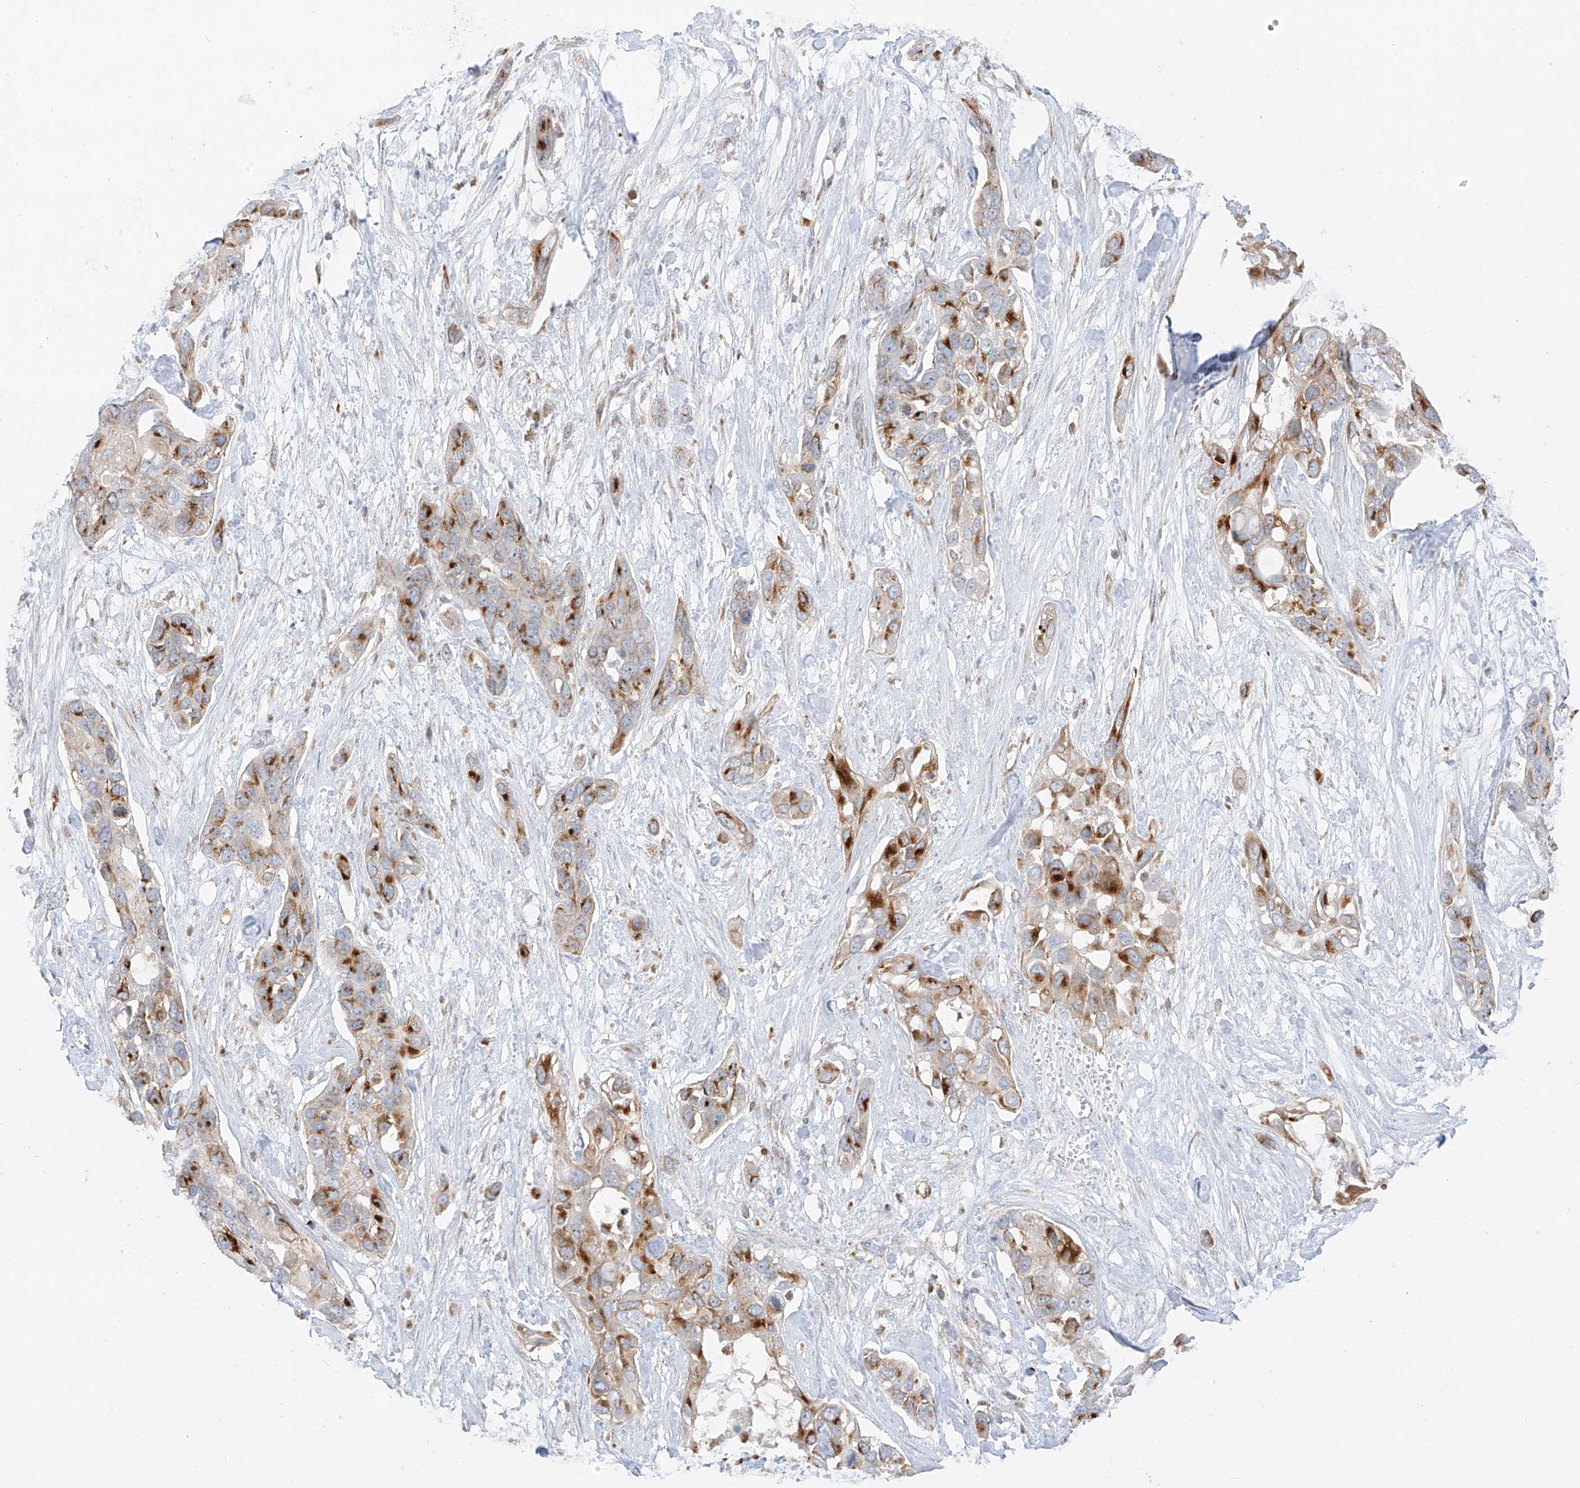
{"staining": {"intensity": "moderate", "quantity": ">75%", "location": "cytoplasmic/membranous"}, "tissue": "pancreatic cancer", "cell_type": "Tumor cells", "image_type": "cancer", "snomed": [{"axis": "morphology", "description": "Adenocarcinoma, NOS"}, {"axis": "topography", "description": "Pancreas"}], "caption": "An image of human pancreatic cancer stained for a protein shows moderate cytoplasmic/membranous brown staining in tumor cells.", "gene": "SLC35F6", "patient": {"sex": "female", "age": 60}}